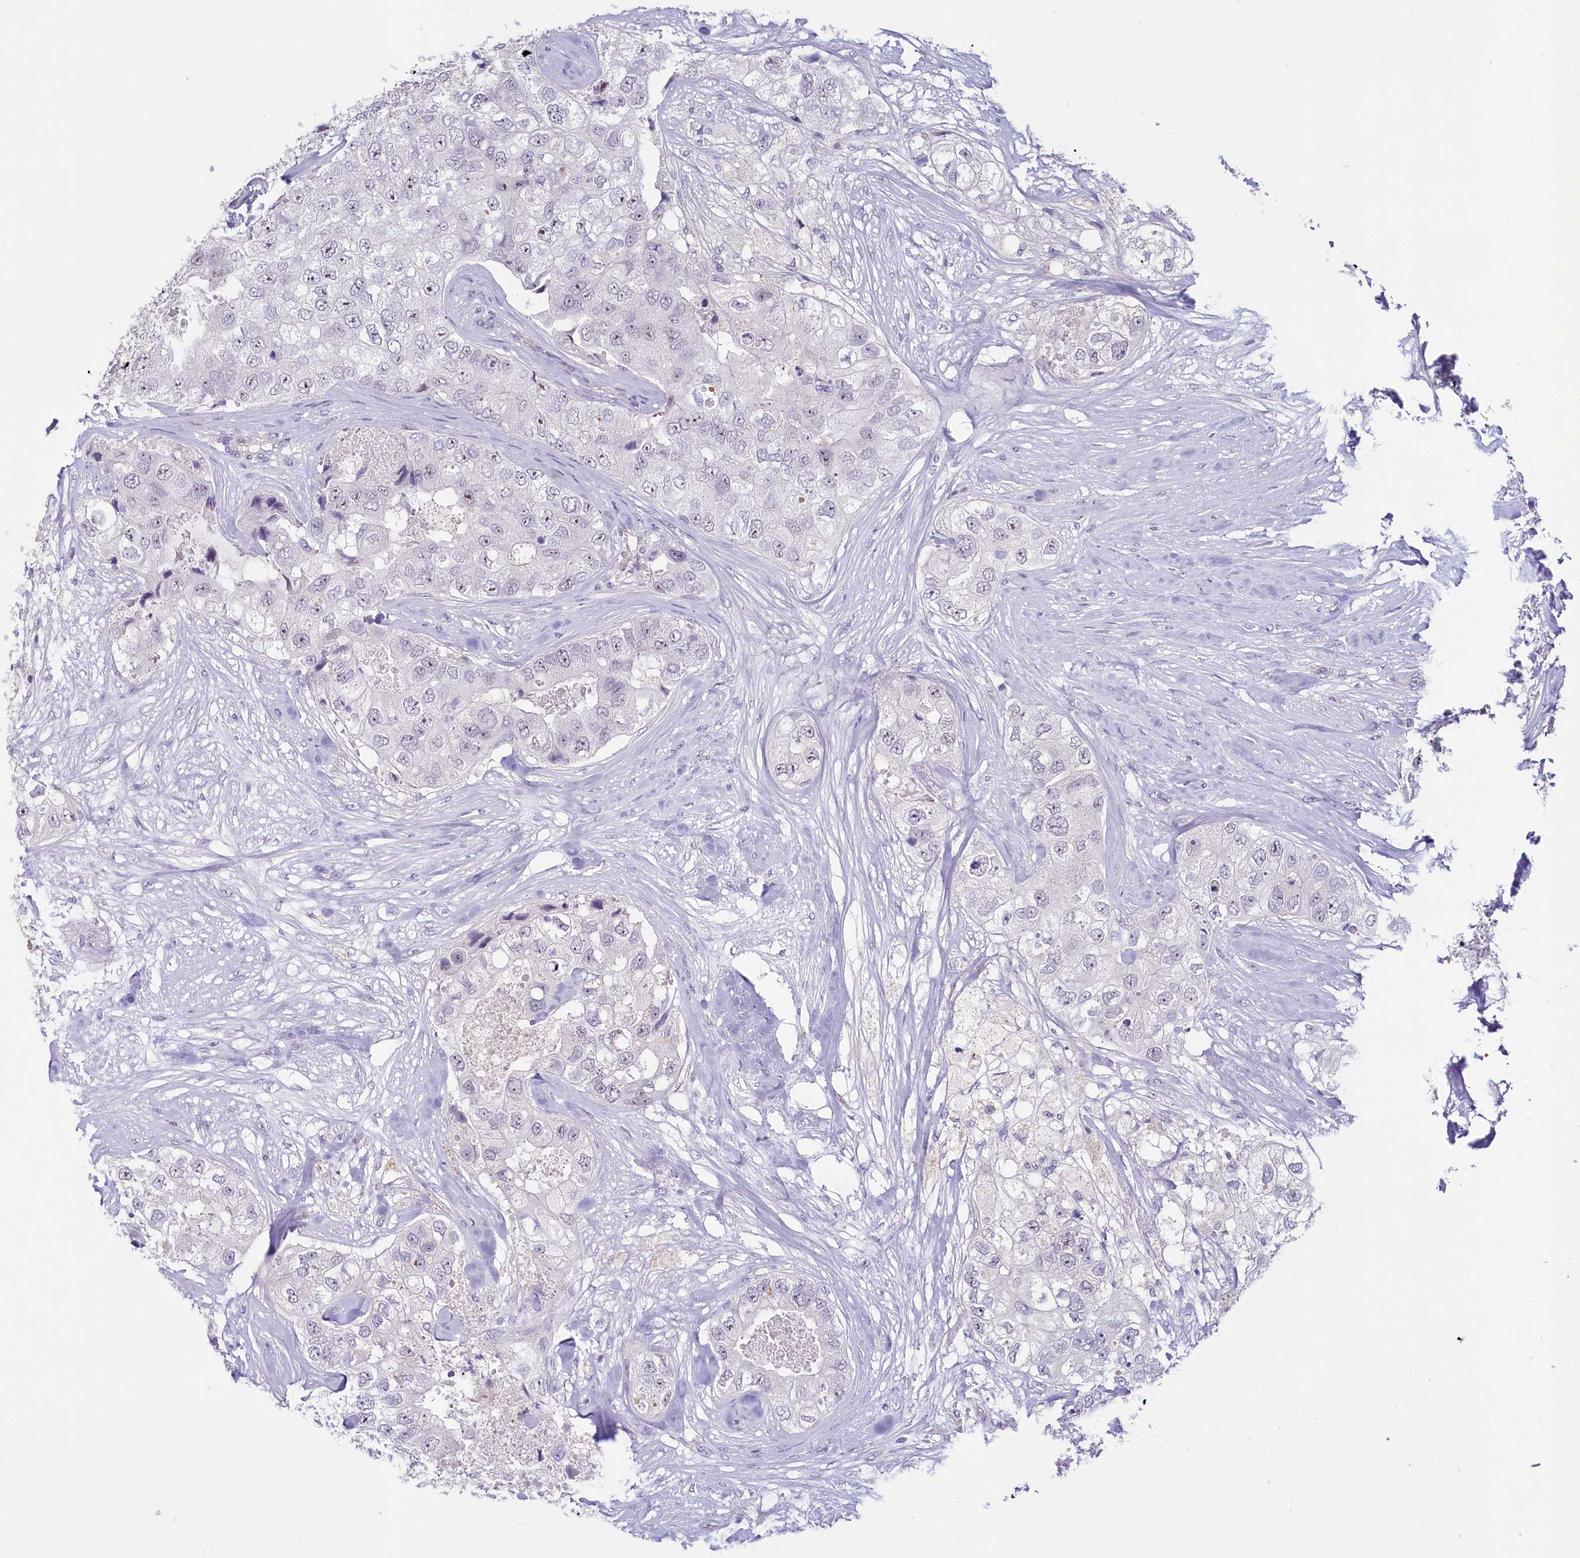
{"staining": {"intensity": "weak", "quantity": "<25%", "location": "nuclear"}, "tissue": "breast cancer", "cell_type": "Tumor cells", "image_type": "cancer", "snomed": [{"axis": "morphology", "description": "Duct carcinoma"}, {"axis": "topography", "description": "Breast"}], "caption": "Tumor cells show no significant protein expression in breast infiltrating ductal carcinoma.", "gene": "PROCR", "patient": {"sex": "female", "age": 62}}